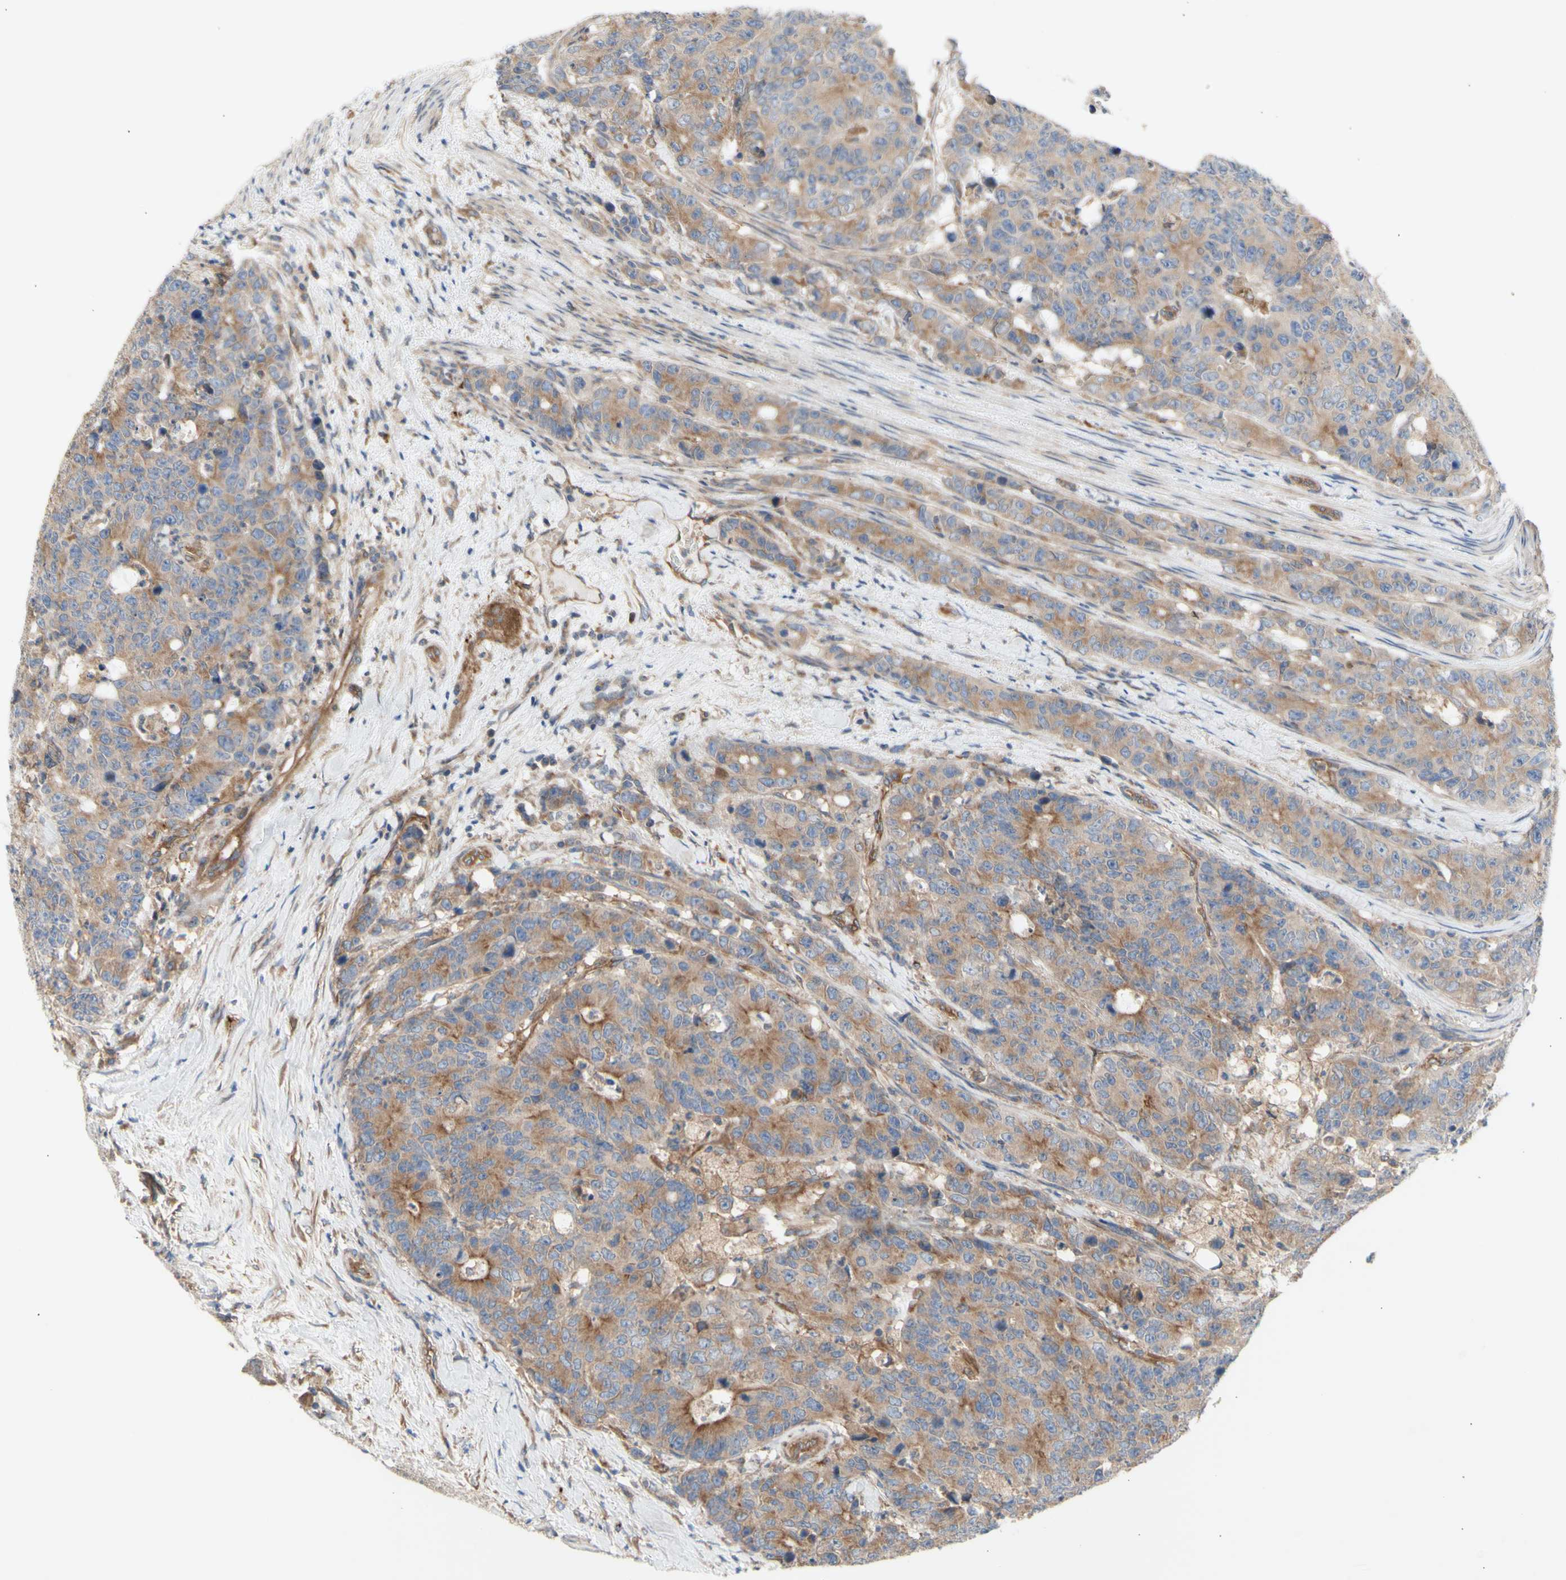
{"staining": {"intensity": "moderate", "quantity": "<25%", "location": "cytoplasmic/membranous"}, "tissue": "colorectal cancer", "cell_type": "Tumor cells", "image_type": "cancer", "snomed": [{"axis": "morphology", "description": "Adenocarcinoma, NOS"}, {"axis": "topography", "description": "Colon"}], "caption": "The immunohistochemical stain highlights moderate cytoplasmic/membranous expression in tumor cells of colorectal adenocarcinoma tissue. Ihc stains the protein of interest in brown and the nuclei are stained blue.", "gene": "KLC1", "patient": {"sex": "female", "age": 86}}